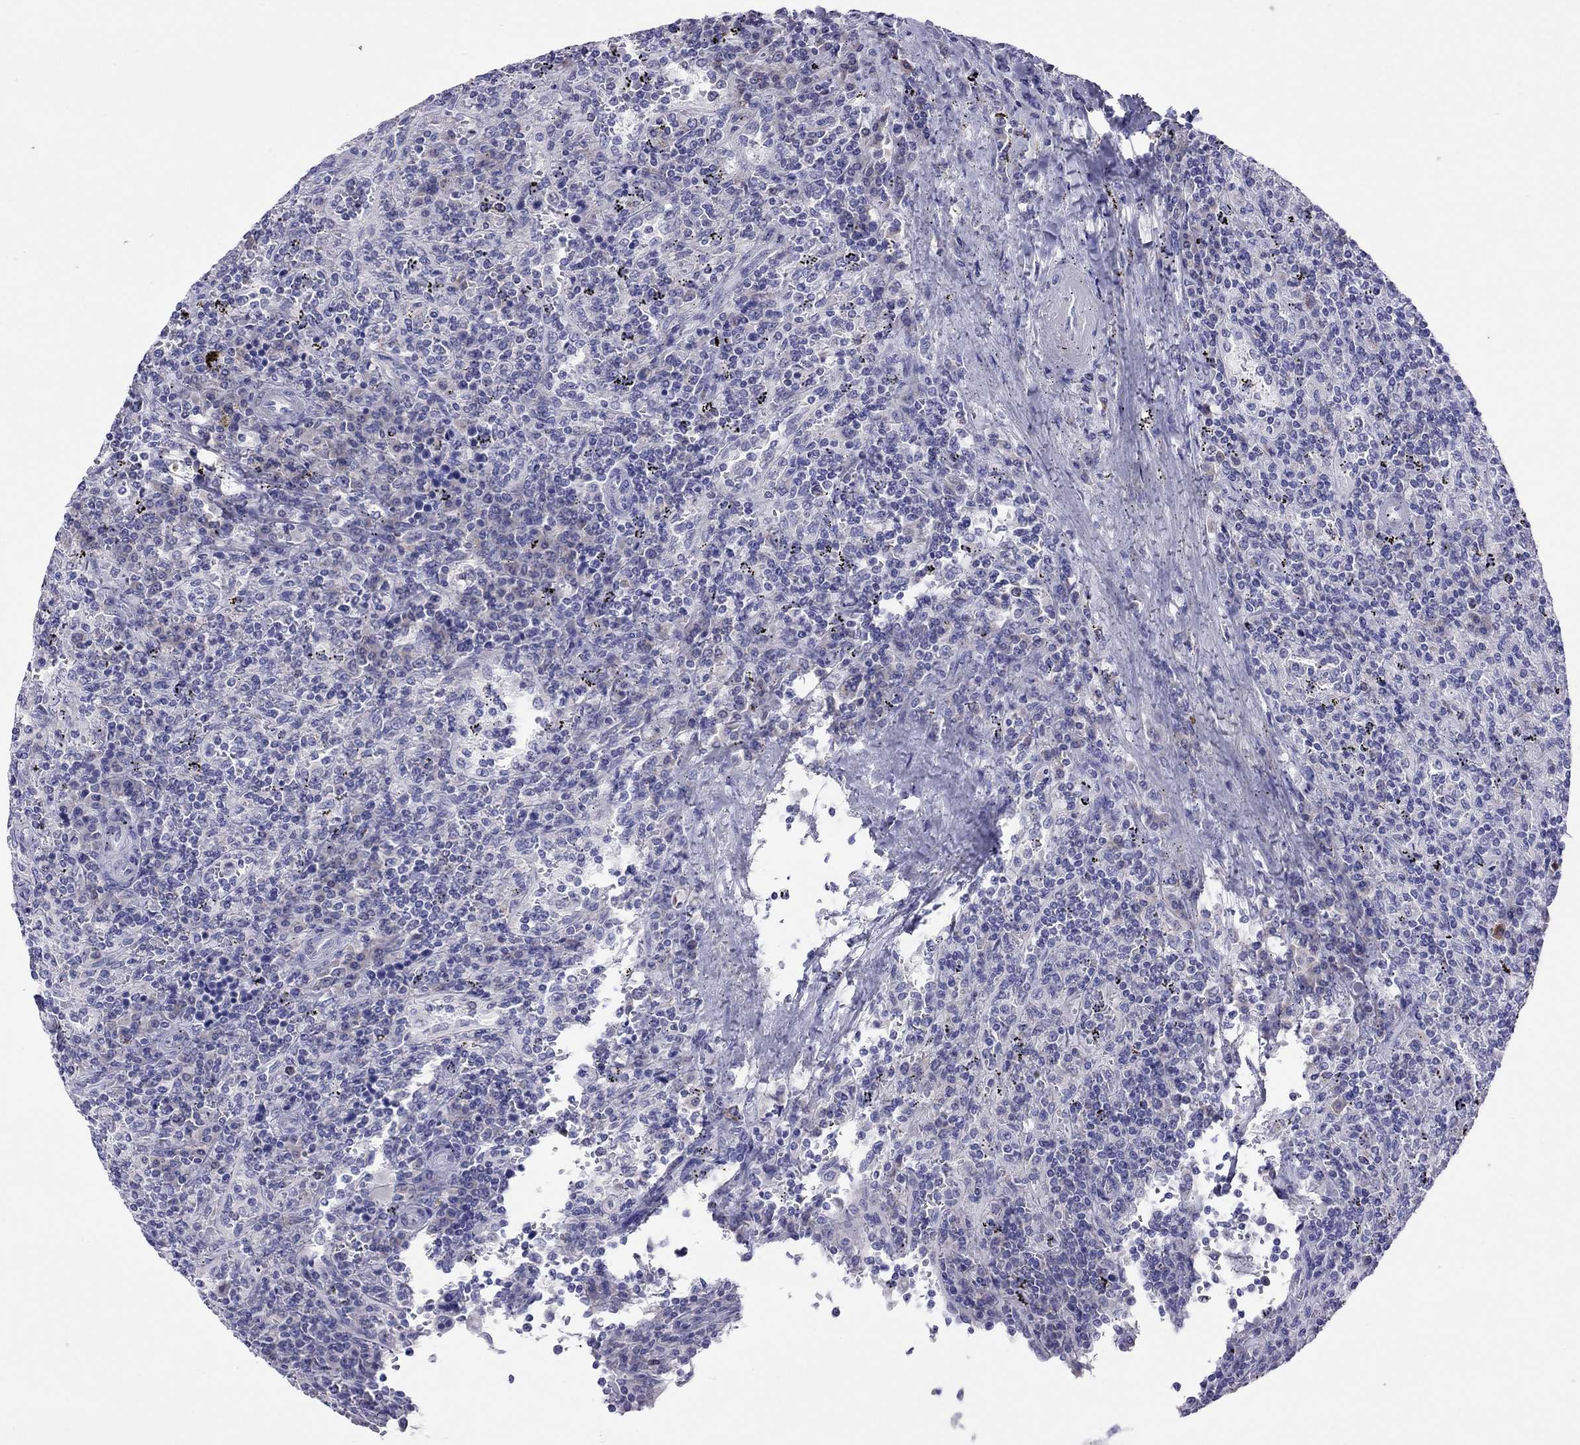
{"staining": {"intensity": "negative", "quantity": "none", "location": "none"}, "tissue": "lymphoma", "cell_type": "Tumor cells", "image_type": "cancer", "snomed": [{"axis": "morphology", "description": "Malignant lymphoma, non-Hodgkin's type, Low grade"}, {"axis": "topography", "description": "Spleen"}], "caption": "IHC photomicrograph of low-grade malignant lymphoma, non-Hodgkin's type stained for a protein (brown), which exhibits no positivity in tumor cells.", "gene": "COL9A1", "patient": {"sex": "male", "age": 62}}